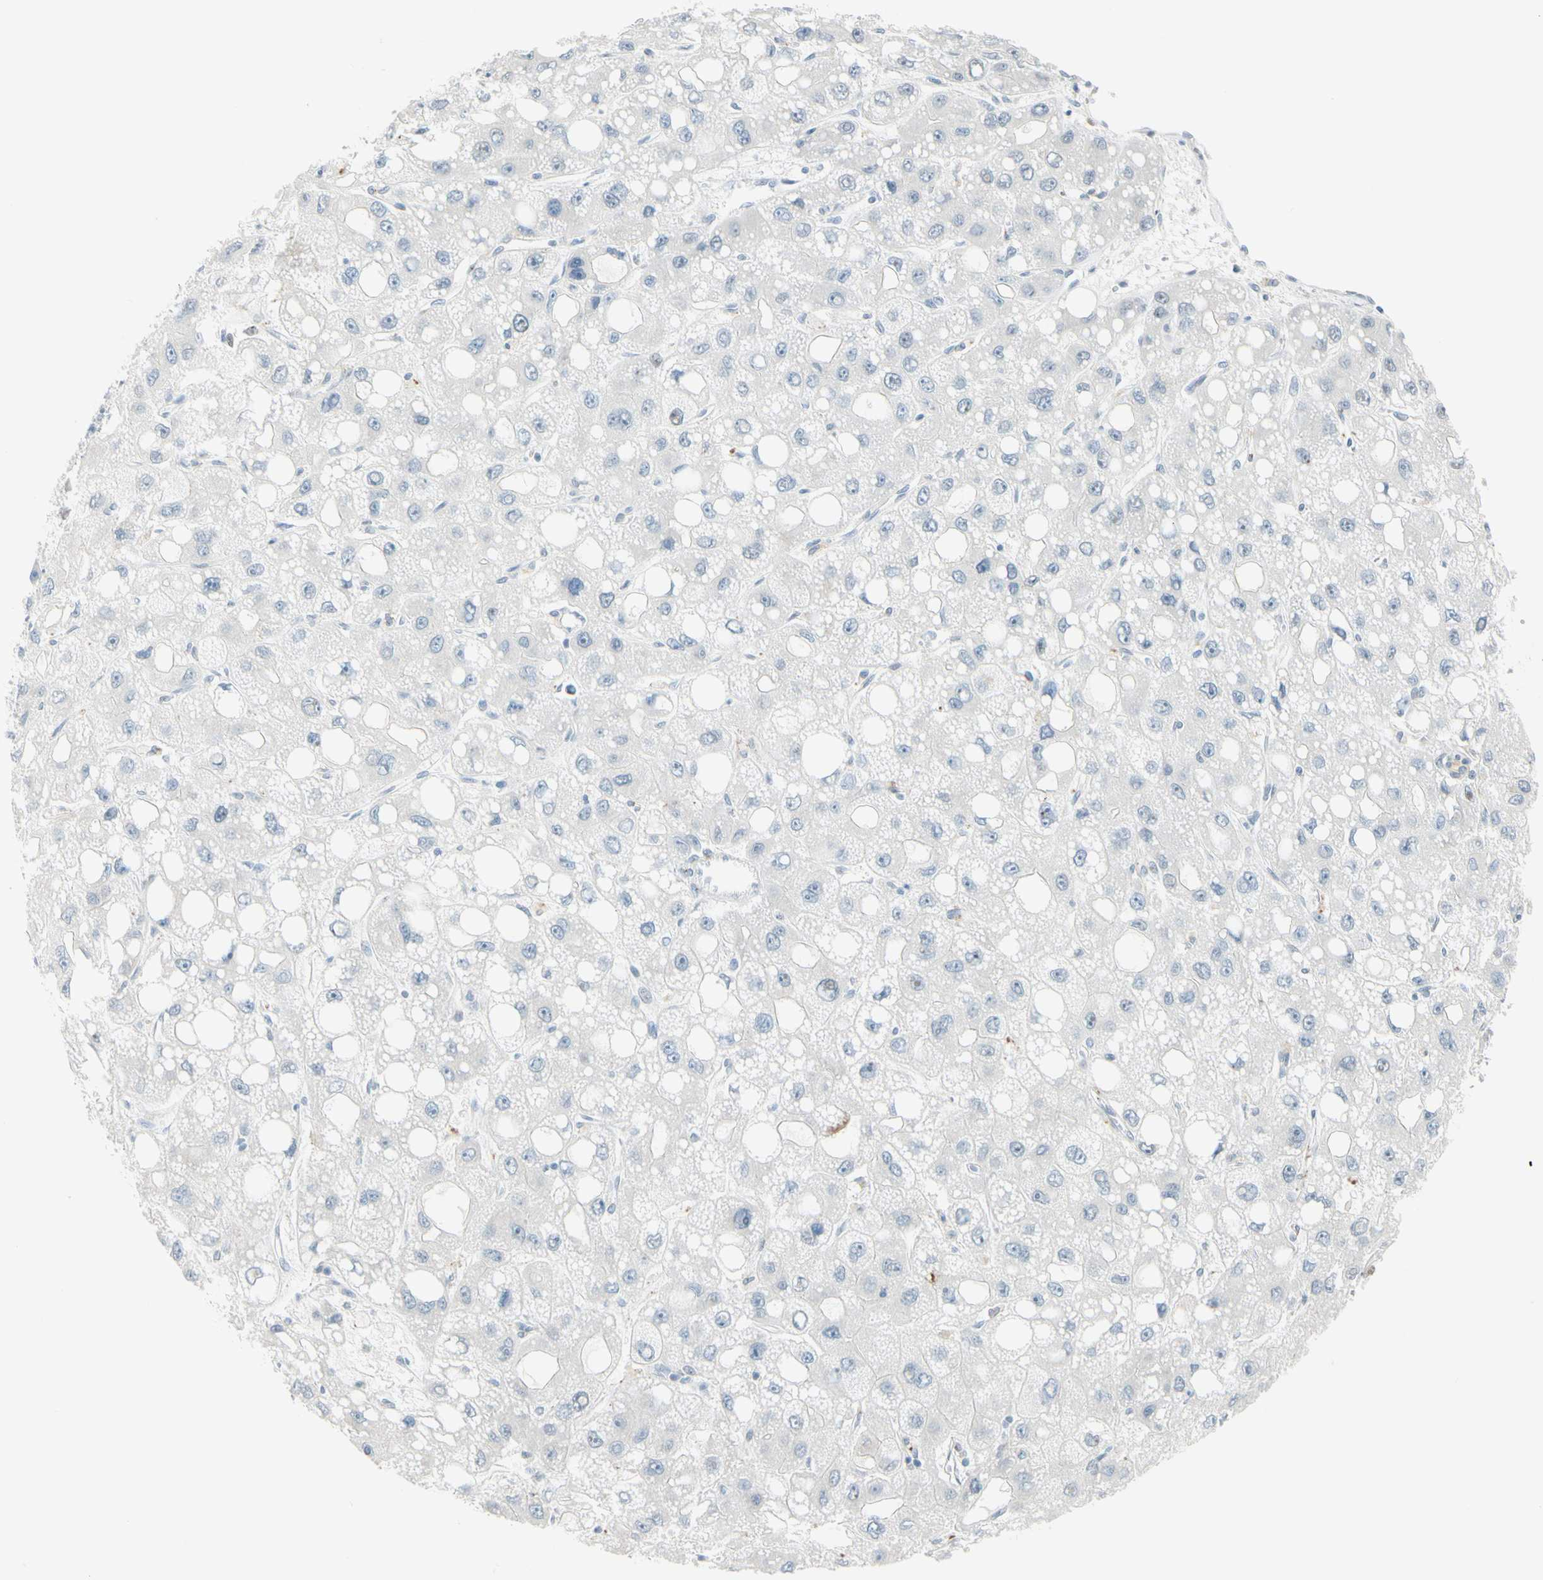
{"staining": {"intensity": "negative", "quantity": "none", "location": "none"}, "tissue": "liver cancer", "cell_type": "Tumor cells", "image_type": "cancer", "snomed": [{"axis": "morphology", "description": "Carcinoma, Hepatocellular, NOS"}, {"axis": "topography", "description": "Liver"}], "caption": "This is an immunohistochemistry micrograph of human hepatocellular carcinoma (liver). There is no positivity in tumor cells.", "gene": "B4GALNT1", "patient": {"sex": "male", "age": 55}}